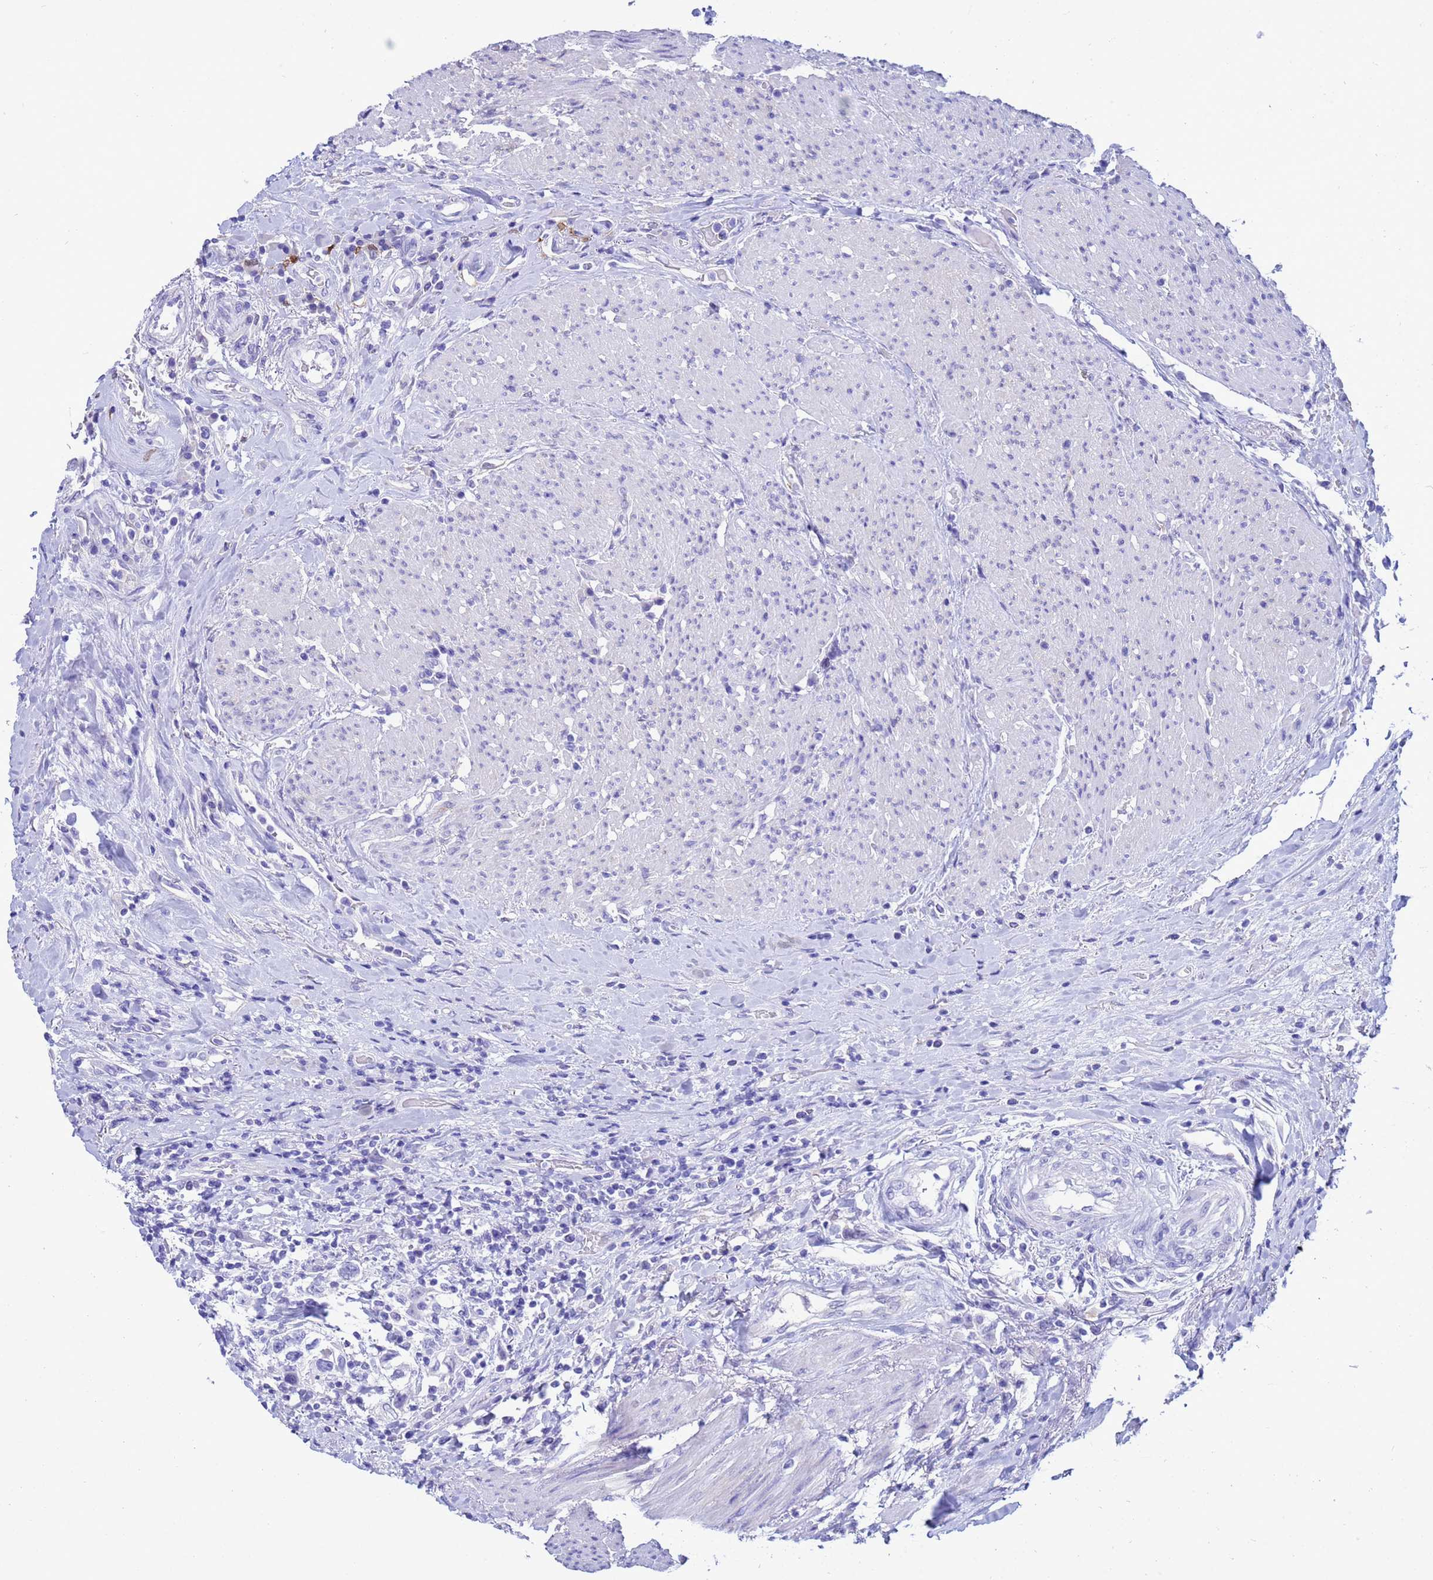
{"staining": {"intensity": "negative", "quantity": "none", "location": "none"}, "tissue": "urothelial cancer", "cell_type": "Tumor cells", "image_type": "cancer", "snomed": [{"axis": "morphology", "description": "Urothelial carcinoma, High grade"}, {"axis": "topography", "description": "Urinary bladder"}], "caption": "This histopathology image is of urothelial carcinoma (high-grade) stained with IHC to label a protein in brown with the nuclei are counter-stained blue. There is no expression in tumor cells.", "gene": "AKR1C2", "patient": {"sex": "female", "age": 80}}